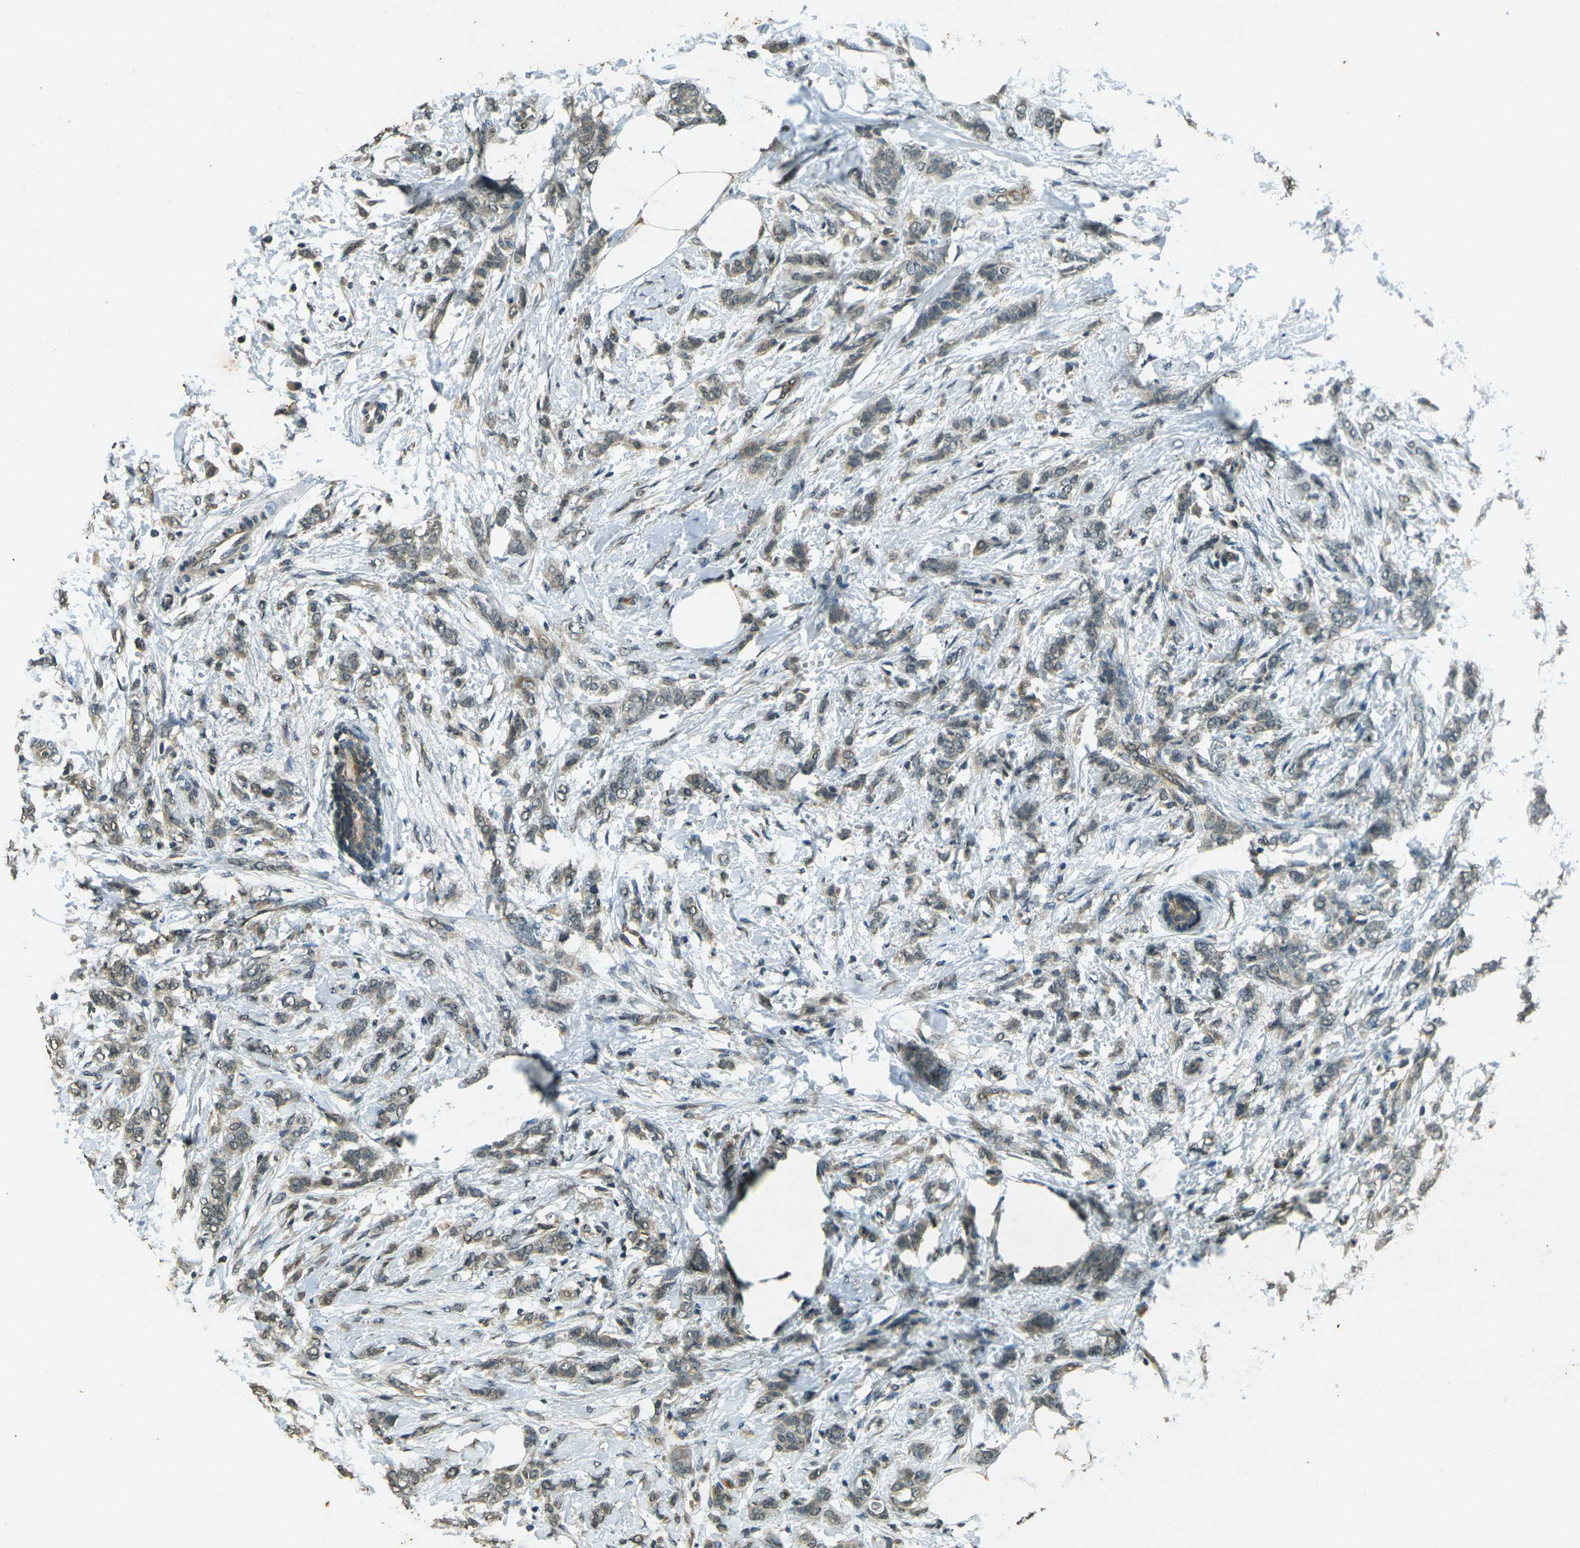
{"staining": {"intensity": "weak", "quantity": "25%-75%", "location": "cytoplasmic/membranous"}, "tissue": "breast cancer", "cell_type": "Tumor cells", "image_type": "cancer", "snomed": [{"axis": "morphology", "description": "Lobular carcinoma, in situ"}, {"axis": "morphology", "description": "Lobular carcinoma"}, {"axis": "topography", "description": "Breast"}], "caption": "Tumor cells show low levels of weak cytoplasmic/membranous positivity in about 25%-75% of cells in lobular carcinoma in situ (breast). The protein is stained brown, and the nuclei are stained in blue (DAB IHC with brightfield microscopy, high magnification).", "gene": "PDE2A", "patient": {"sex": "female", "age": 41}}